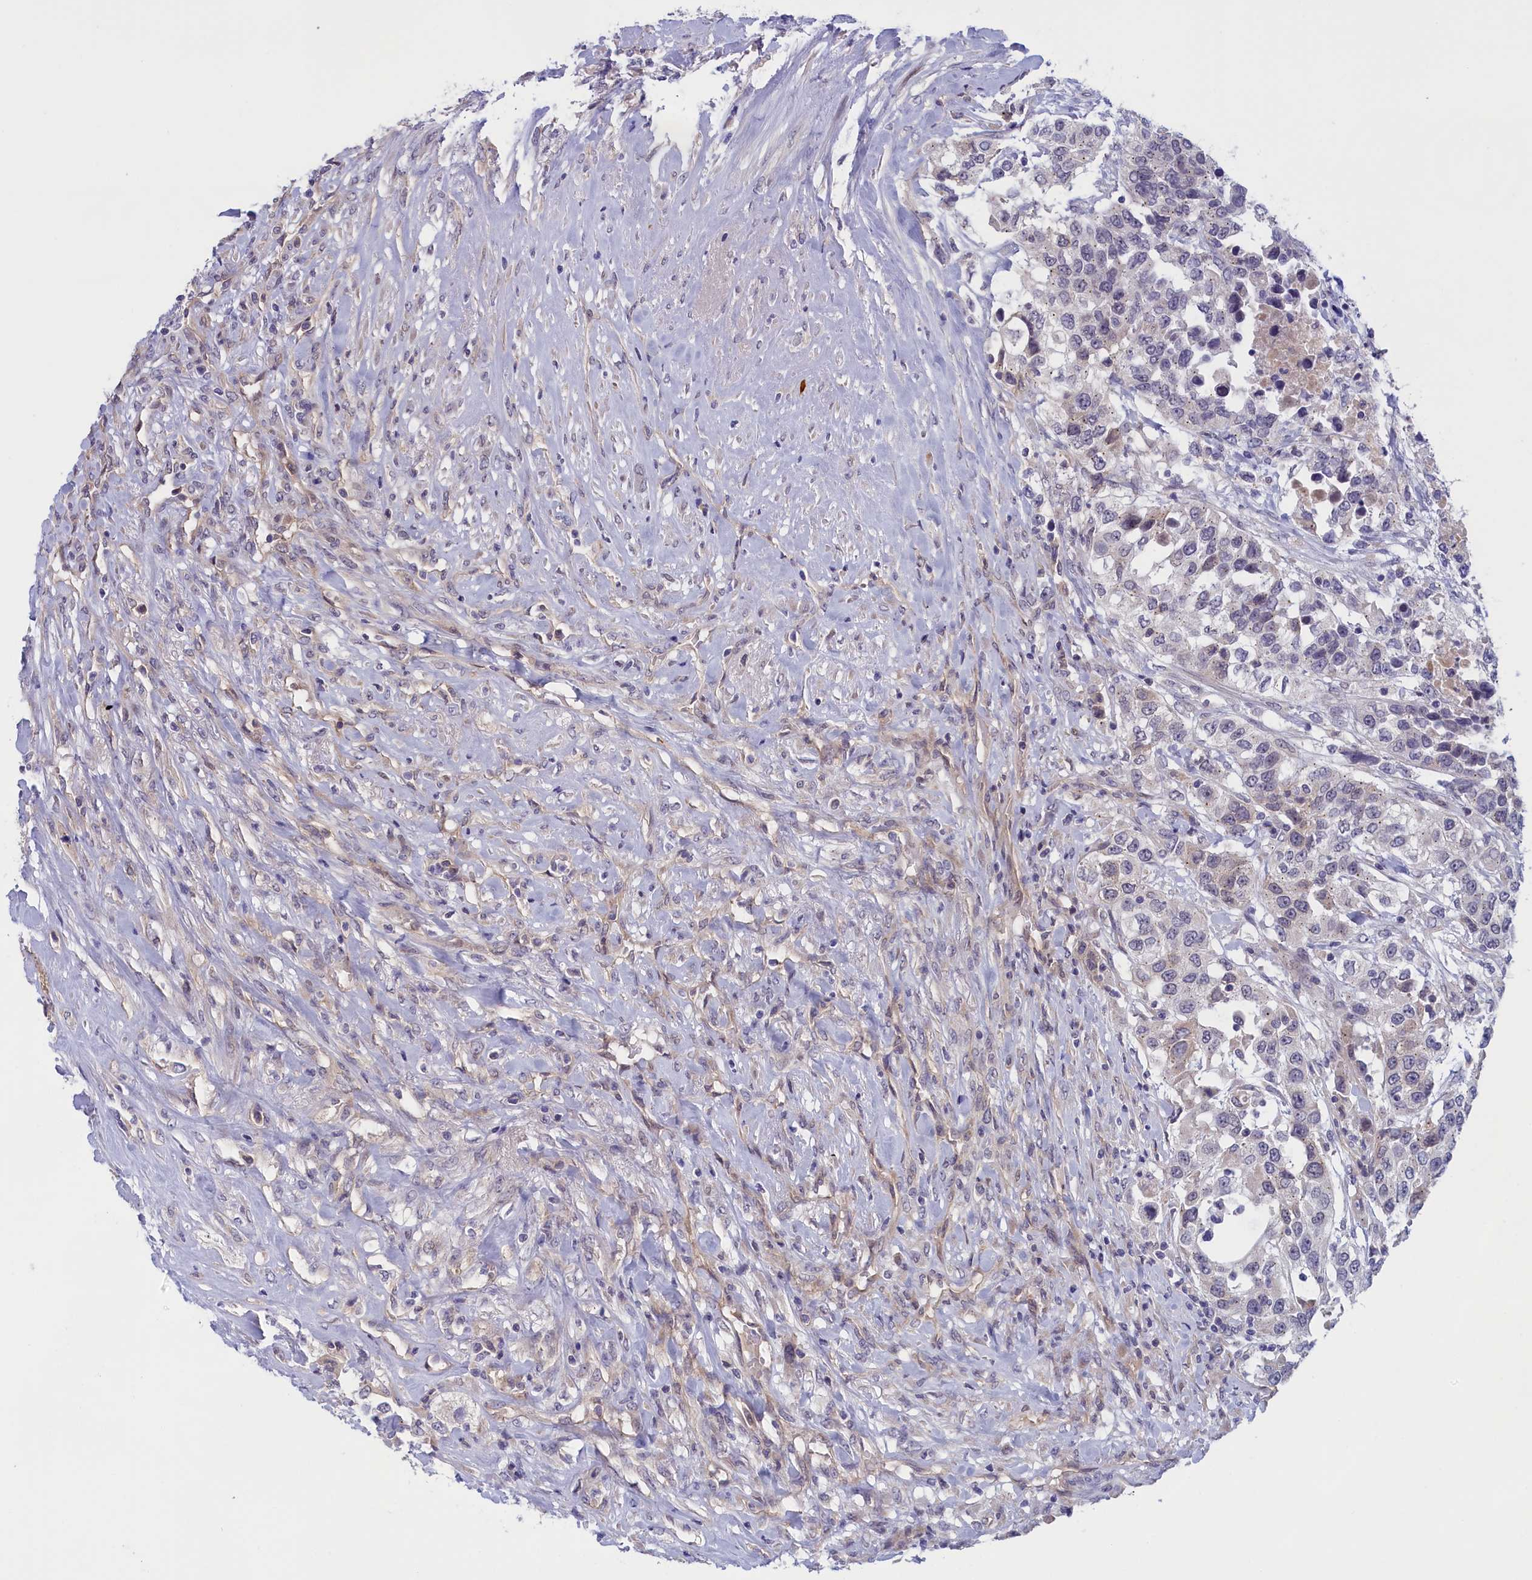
{"staining": {"intensity": "weak", "quantity": "<25%", "location": "nuclear"}, "tissue": "urothelial cancer", "cell_type": "Tumor cells", "image_type": "cancer", "snomed": [{"axis": "morphology", "description": "Urothelial carcinoma, High grade"}, {"axis": "topography", "description": "Urinary bladder"}], "caption": "IHC image of human urothelial cancer stained for a protein (brown), which shows no positivity in tumor cells.", "gene": "IGFALS", "patient": {"sex": "female", "age": 80}}